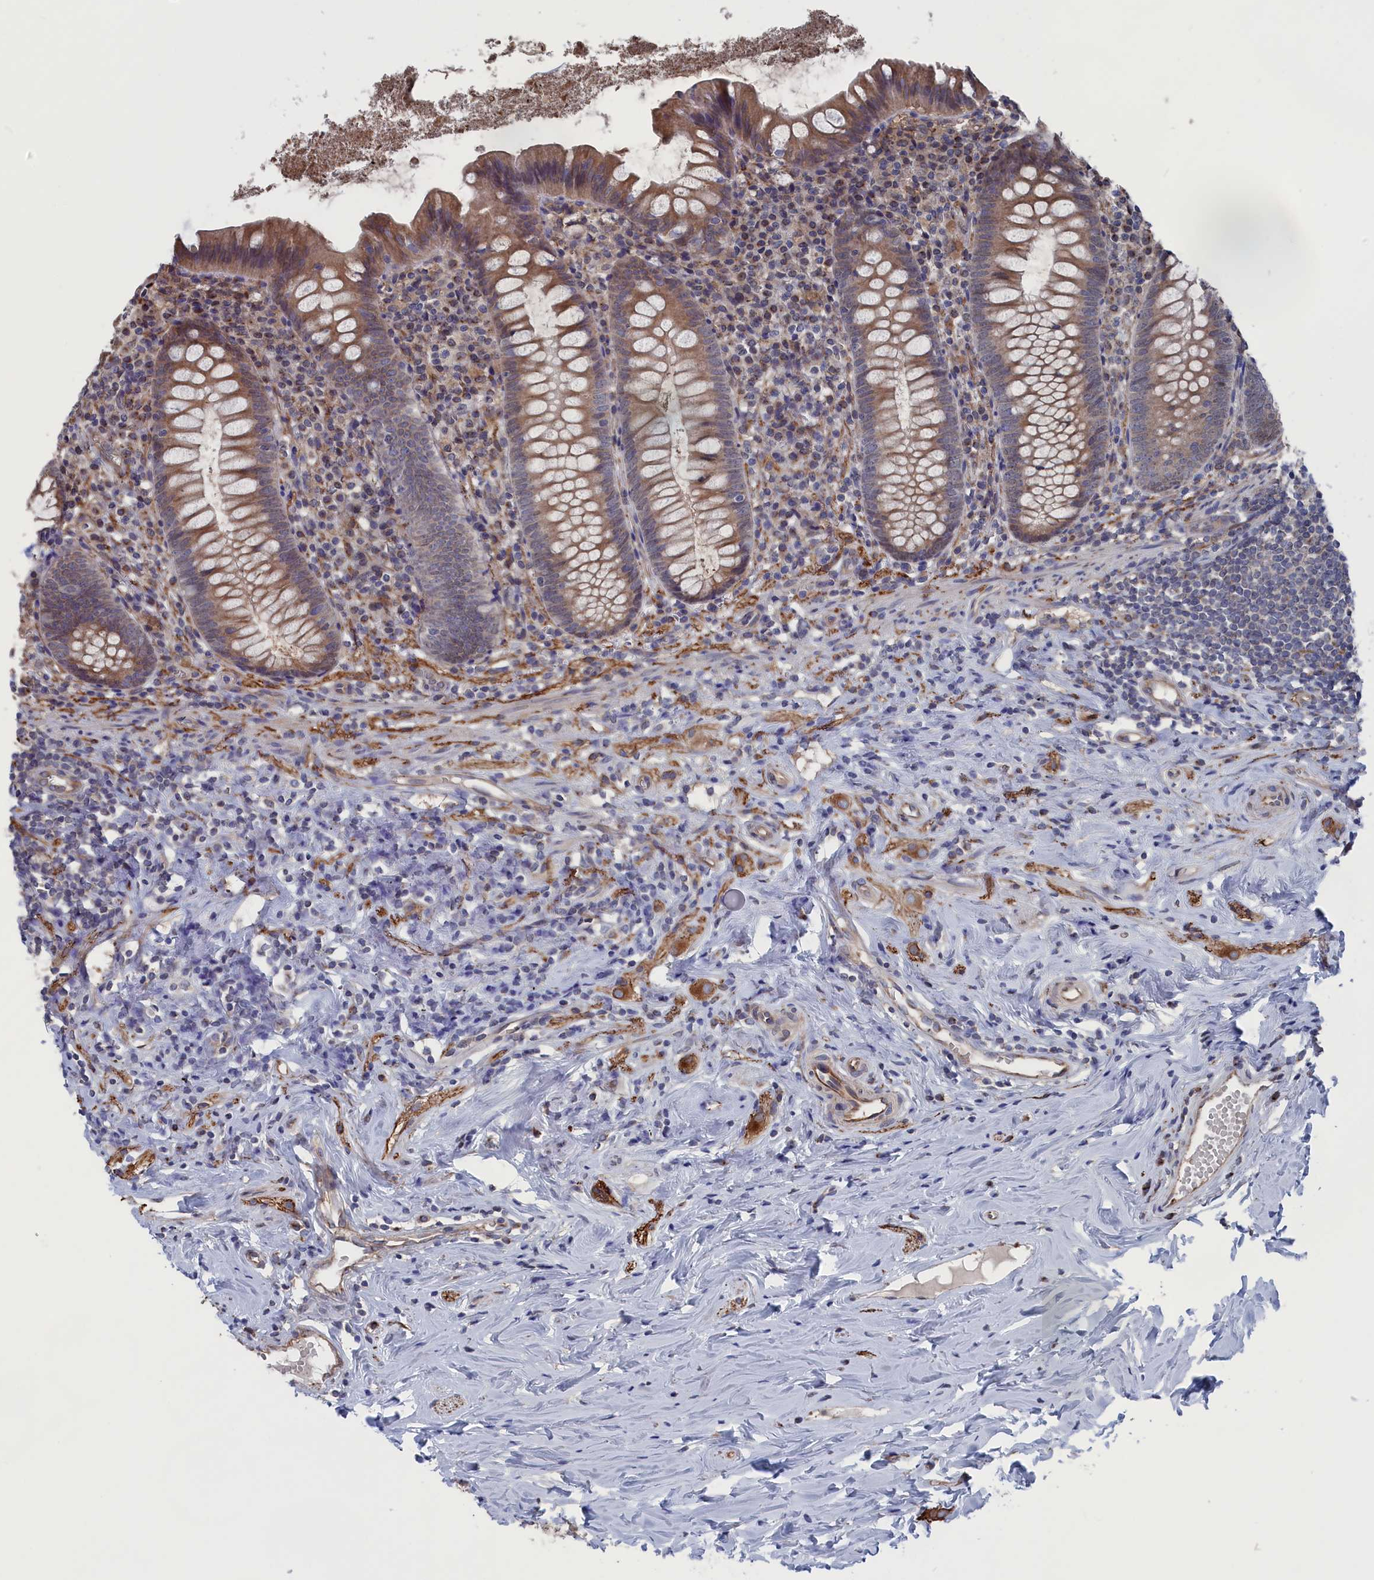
{"staining": {"intensity": "moderate", "quantity": "25%-75%", "location": "cytoplasmic/membranous"}, "tissue": "appendix", "cell_type": "Glandular cells", "image_type": "normal", "snomed": [{"axis": "morphology", "description": "Normal tissue, NOS"}, {"axis": "topography", "description": "Appendix"}], "caption": "A brown stain highlights moderate cytoplasmic/membranous staining of a protein in glandular cells of benign human appendix.", "gene": "NUTF2", "patient": {"sex": "female", "age": 51}}